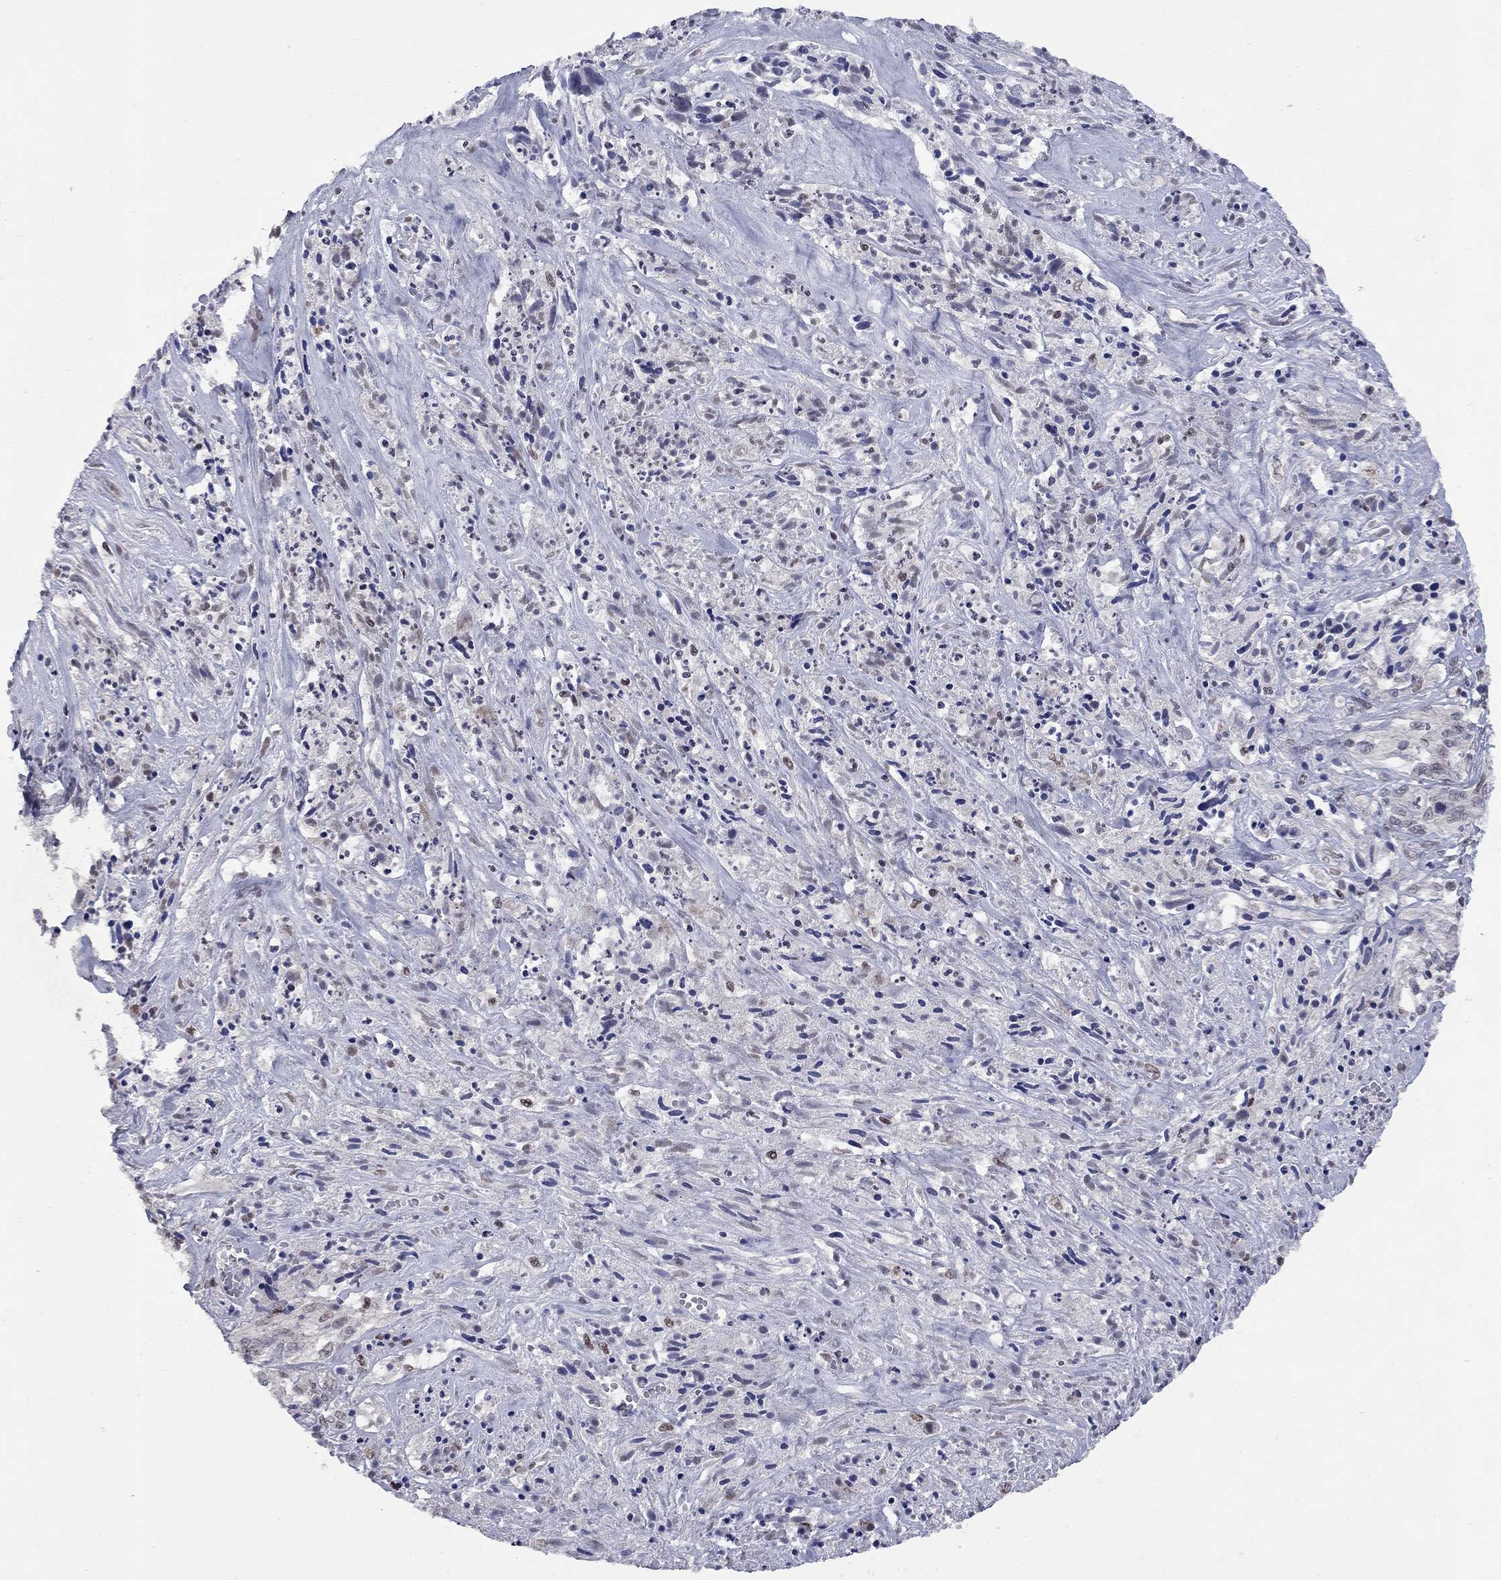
{"staining": {"intensity": "negative", "quantity": "none", "location": "none"}, "tissue": "melanoma", "cell_type": "Tumor cells", "image_type": "cancer", "snomed": [{"axis": "morphology", "description": "Malignant melanoma, NOS"}, {"axis": "topography", "description": "Skin"}], "caption": "Tumor cells are negative for protein expression in human malignant melanoma. (DAB immunohistochemistry, high magnification).", "gene": "TAF9", "patient": {"sex": "female", "age": 91}}